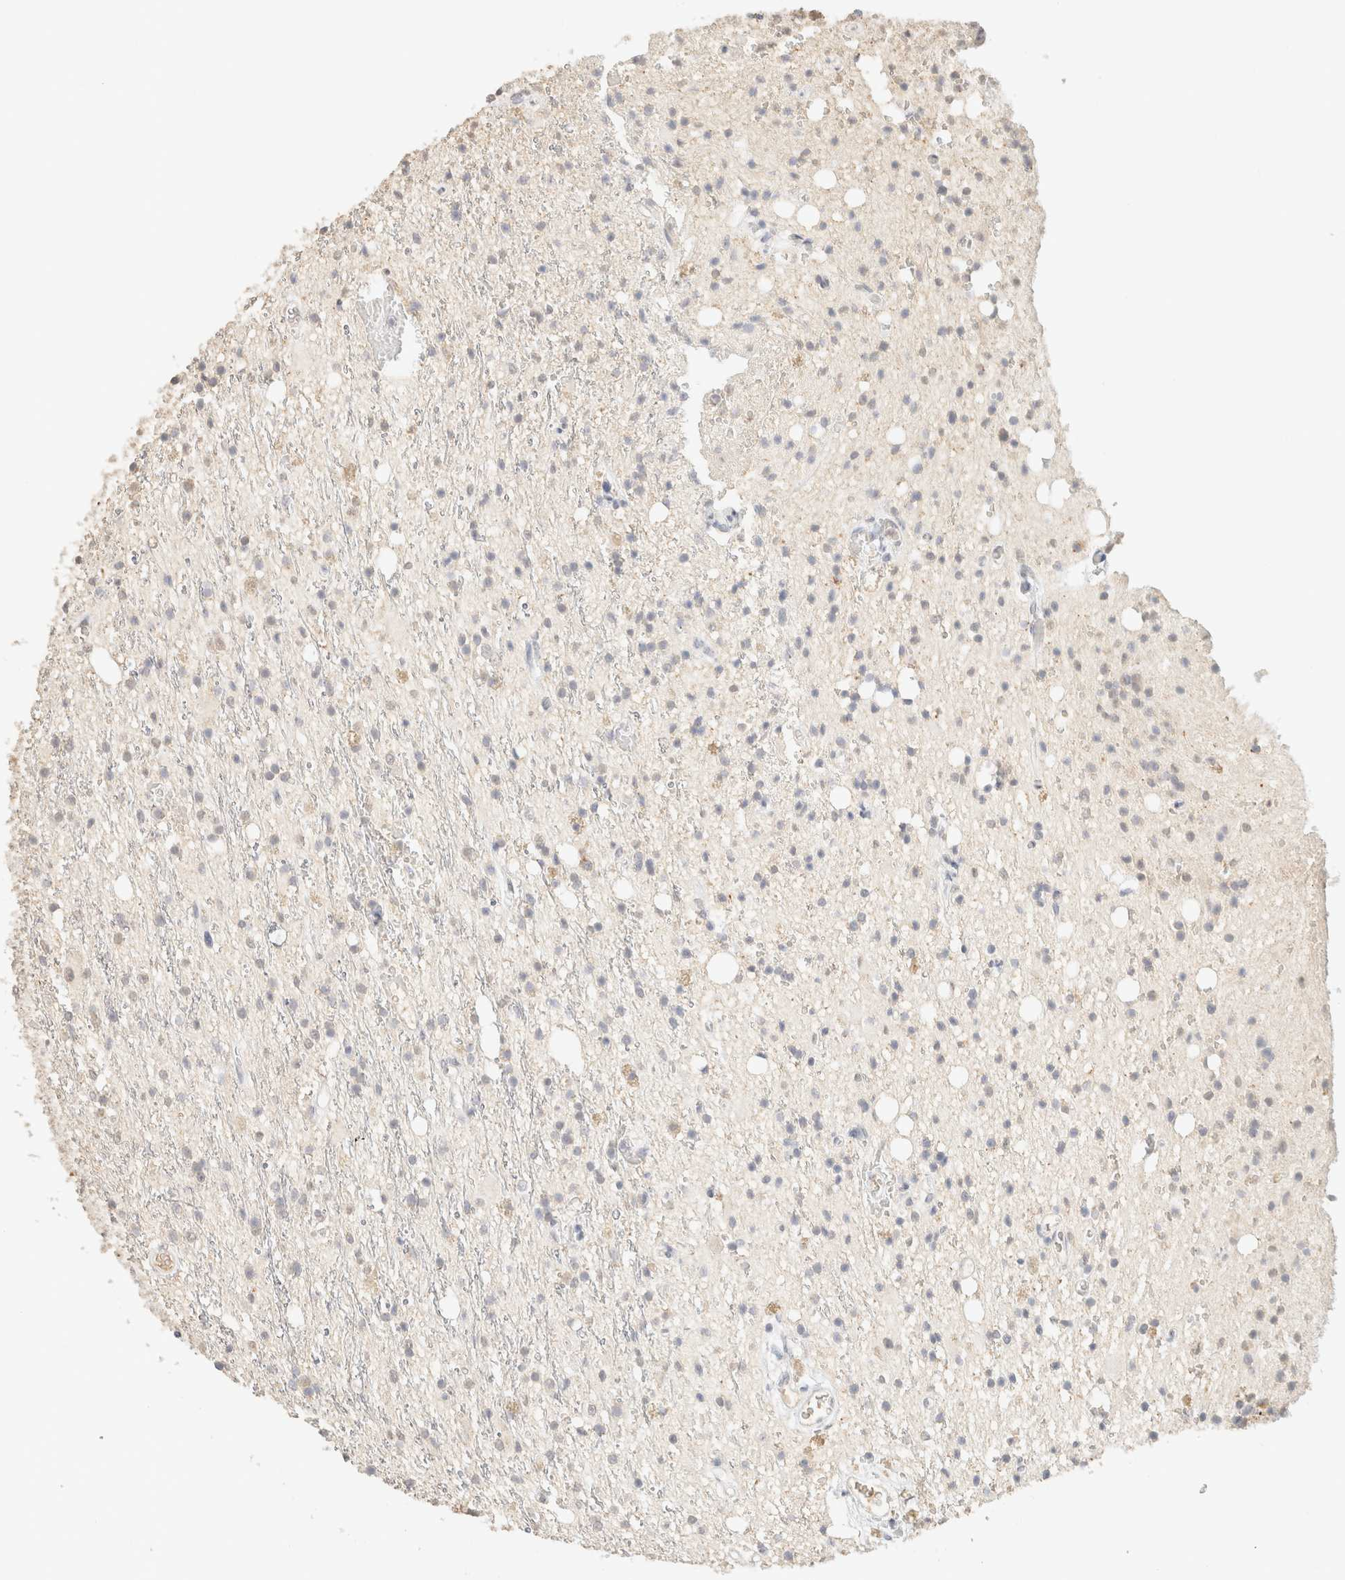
{"staining": {"intensity": "negative", "quantity": "none", "location": "none"}, "tissue": "glioma", "cell_type": "Tumor cells", "image_type": "cancer", "snomed": [{"axis": "morphology", "description": "Glioma, malignant, High grade"}, {"axis": "topography", "description": "Brain"}], "caption": "The histopathology image reveals no significant staining in tumor cells of glioma. (Immunohistochemistry, brightfield microscopy, high magnification).", "gene": "CPA1", "patient": {"sex": "male", "age": 47}}